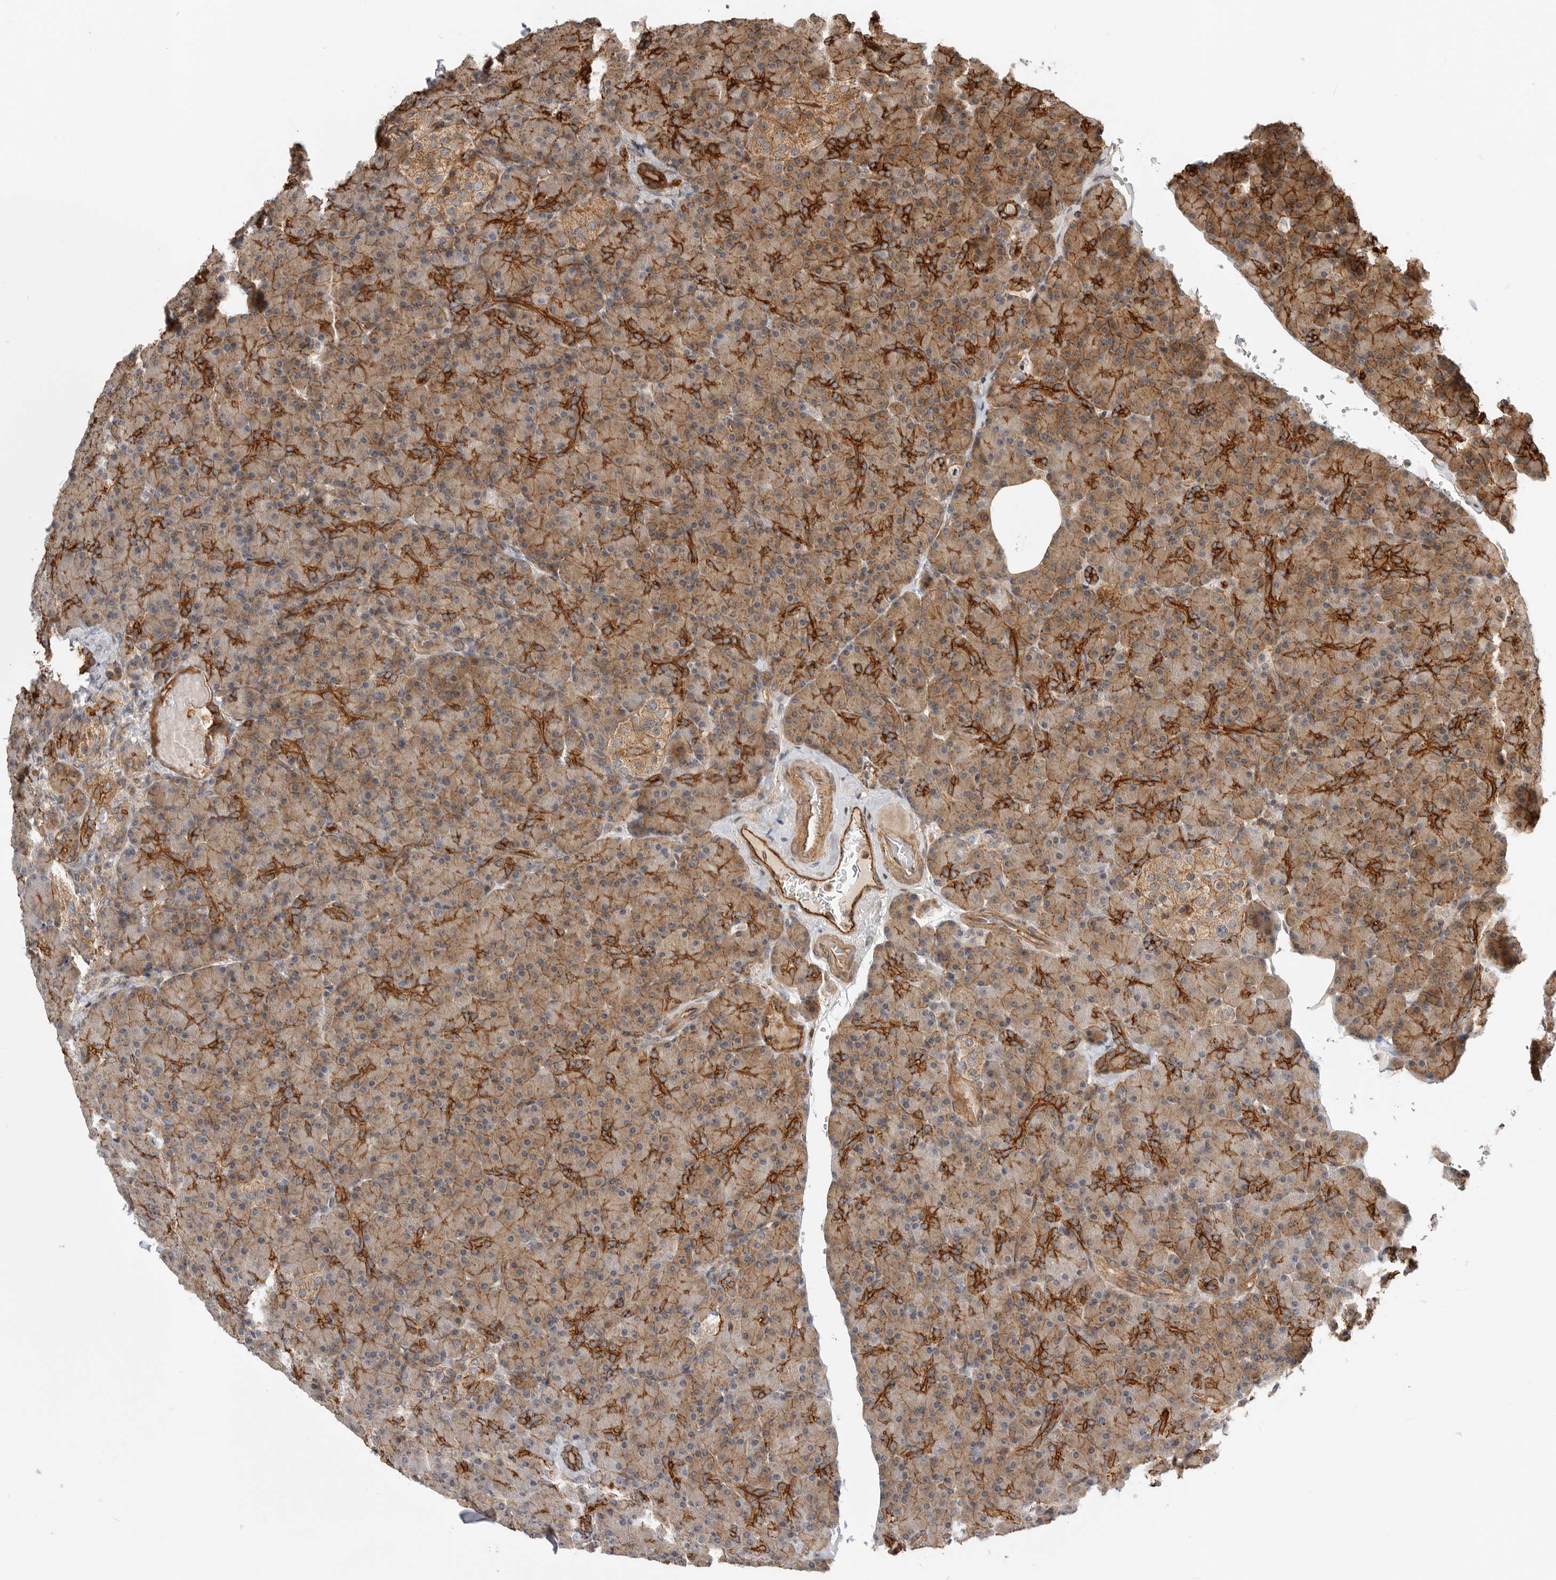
{"staining": {"intensity": "strong", "quantity": "25%-75%", "location": "cytoplasmic/membranous"}, "tissue": "pancreas", "cell_type": "Exocrine glandular cells", "image_type": "normal", "snomed": [{"axis": "morphology", "description": "Normal tissue, NOS"}, {"axis": "topography", "description": "Pancreas"}], "caption": "This photomicrograph exhibits immunohistochemistry (IHC) staining of benign human pancreas, with high strong cytoplasmic/membranous staining in approximately 25%-75% of exocrine glandular cells.", "gene": "GPATCH2", "patient": {"sex": "female", "age": 43}}